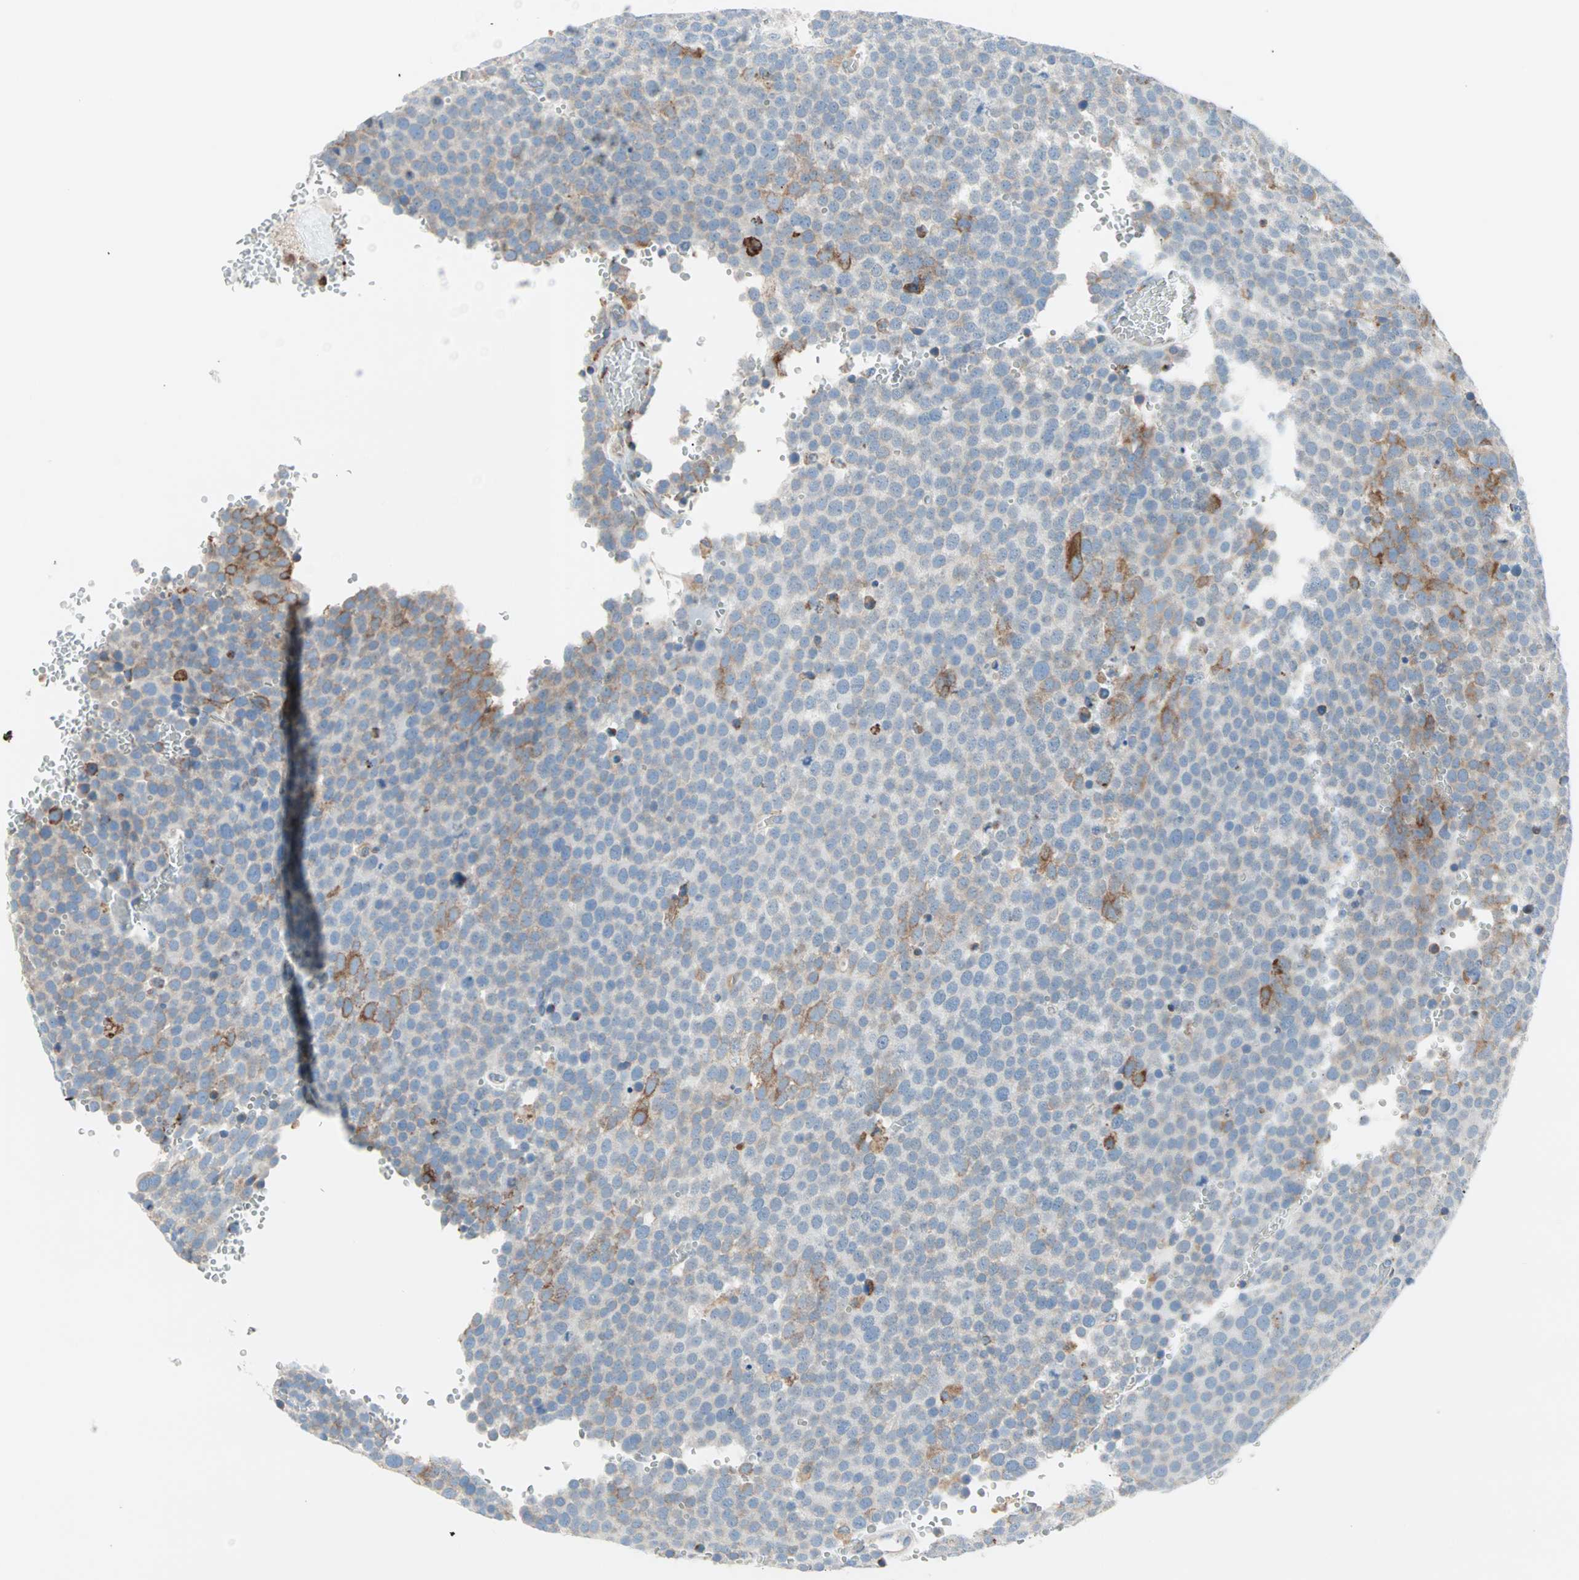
{"staining": {"intensity": "moderate", "quantity": "<25%", "location": "cytoplasmic/membranous"}, "tissue": "testis cancer", "cell_type": "Tumor cells", "image_type": "cancer", "snomed": [{"axis": "morphology", "description": "Seminoma, NOS"}, {"axis": "topography", "description": "Testis"}], "caption": "Immunohistochemical staining of human seminoma (testis) demonstrates low levels of moderate cytoplasmic/membranous protein staining in about <25% of tumor cells.", "gene": "PLCXD1", "patient": {"sex": "male", "age": 71}}